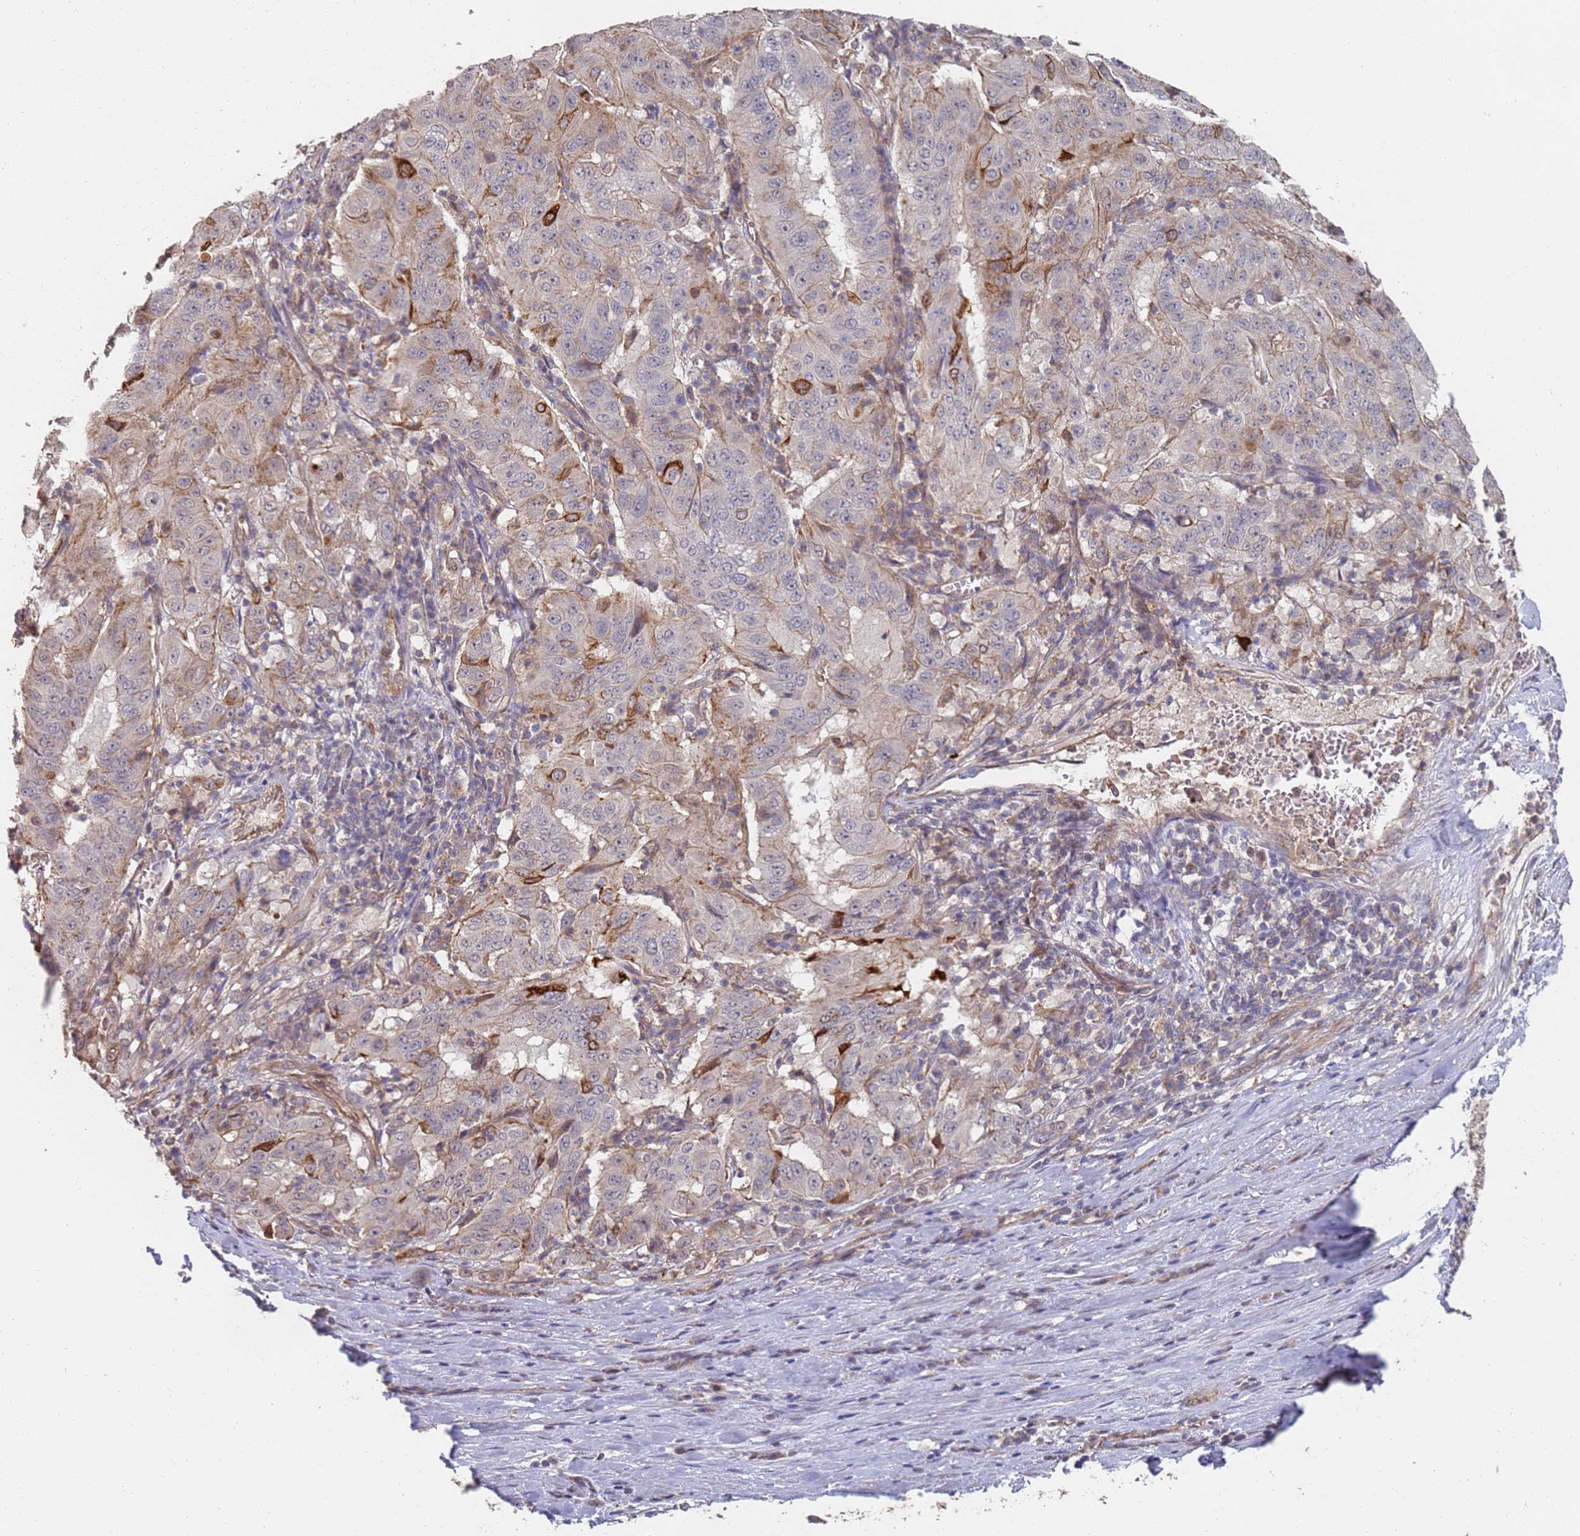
{"staining": {"intensity": "strong", "quantity": "<25%", "location": "cytoplasmic/membranous"}, "tissue": "pancreatic cancer", "cell_type": "Tumor cells", "image_type": "cancer", "snomed": [{"axis": "morphology", "description": "Adenocarcinoma, NOS"}, {"axis": "topography", "description": "Pancreas"}], "caption": "Immunohistochemical staining of human pancreatic adenocarcinoma shows medium levels of strong cytoplasmic/membranous positivity in approximately <25% of tumor cells.", "gene": "ABCB6", "patient": {"sex": "male", "age": 63}}